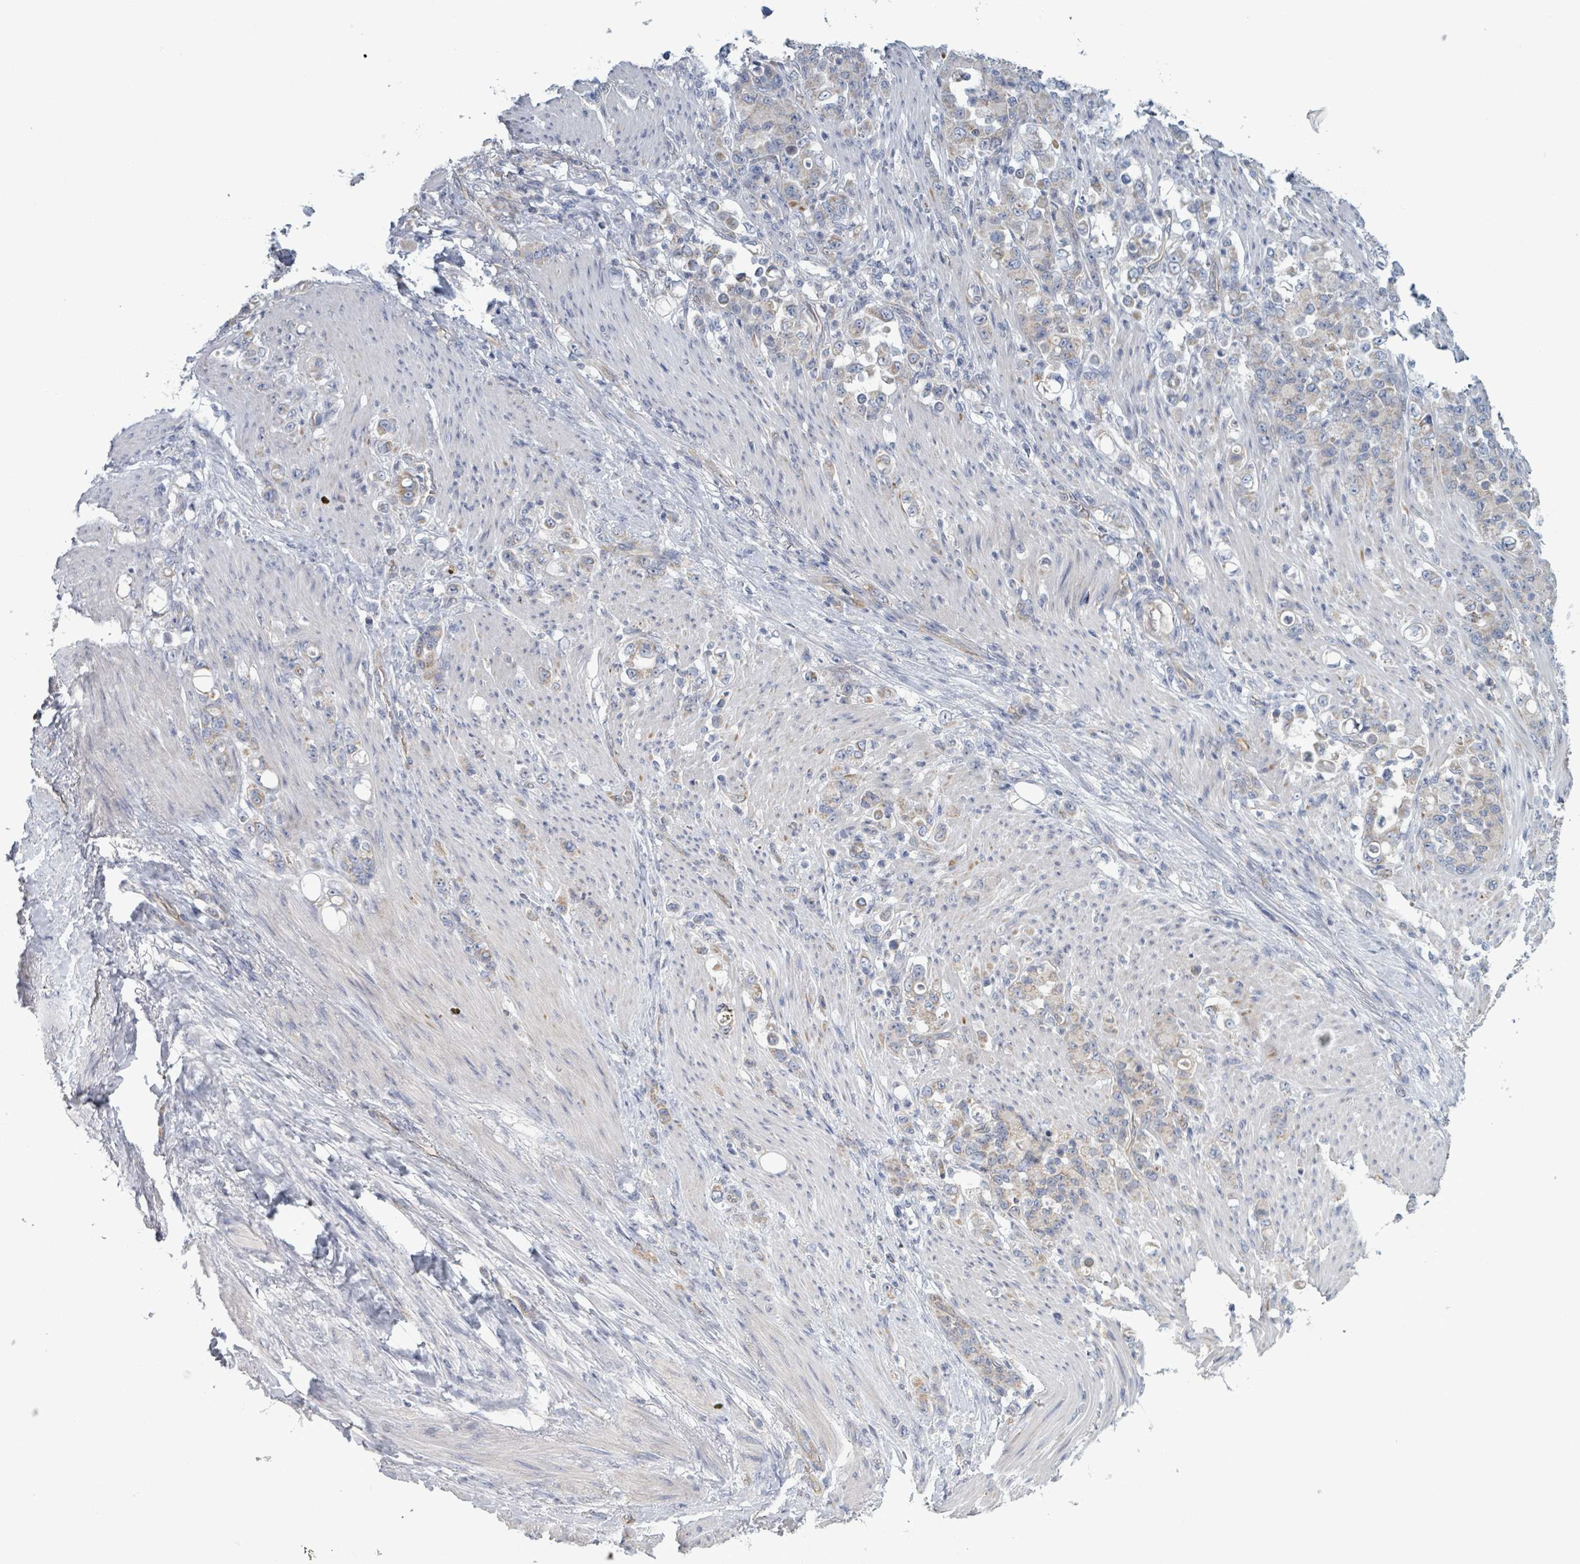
{"staining": {"intensity": "weak", "quantity": "25%-75%", "location": "cytoplasmic/membranous"}, "tissue": "stomach cancer", "cell_type": "Tumor cells", "image_type": "cancer", "snomed": [{"axis": "morphology", "description": "Normal tissue, NOS"}, {"axis": "morphology", "description": "Adenocarcinoma, NOS"}, {"axis": "topography", "description": "Stomach"}], "caption": "Protein analysis of stomach cancer (adenocarcinoma) tissue exhibits weak cytoplasmic/membranous staining in approximately 25%-75% of tumor cells.", "gene": "FKBP1A", "patient": {"sex": "female", "age": 79}}